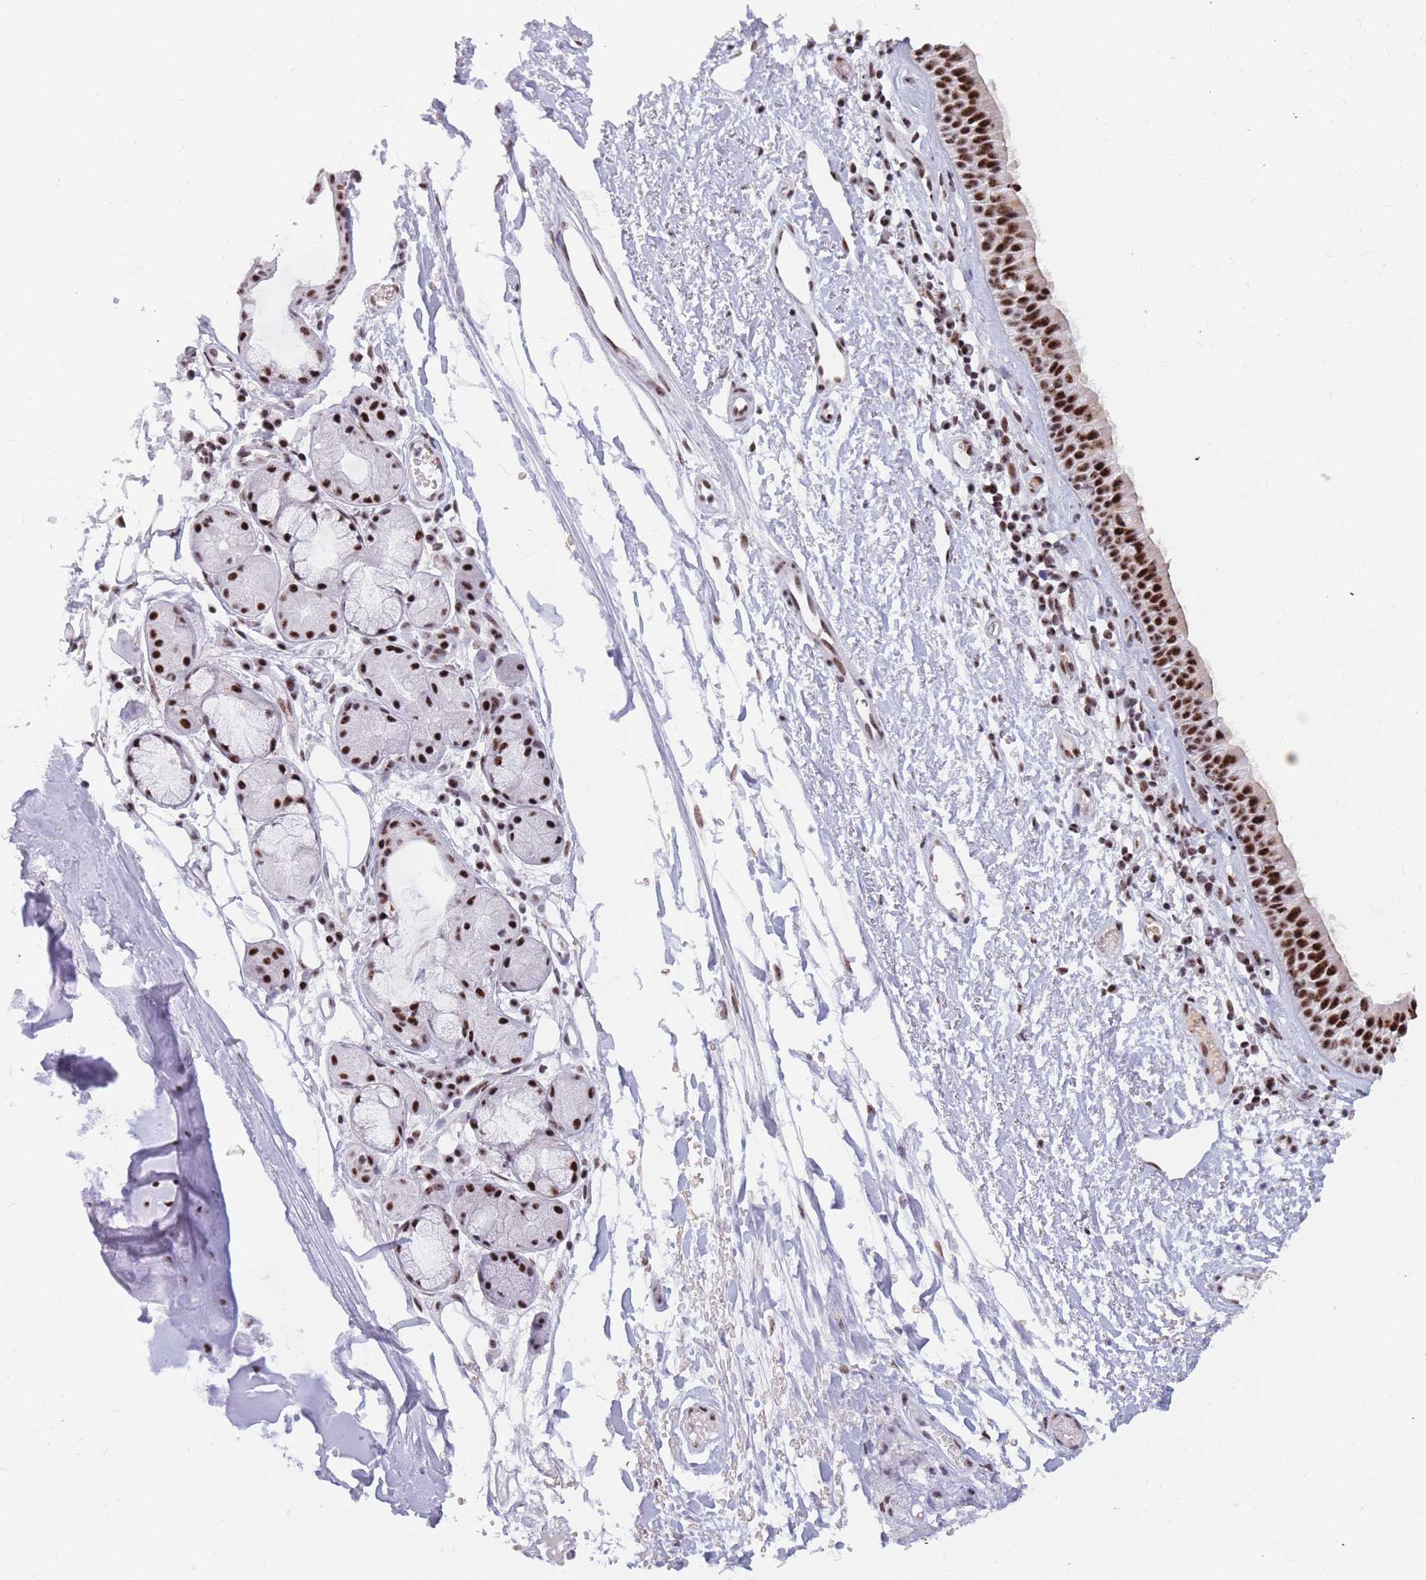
{"staining": {"intensity": "strong", "quantity": ">75%", "location": "nuclear"}, "tissue": "nasopharynx", "cell_type": "Respiratory epithelial cells", "image_type": "normal", "snomed": [{"axis": "morphology", "description": "Normal tissue, NOS"}, {"axis": "topography", "description": "Cartilage tissue"}, {"axis": "topography", "description": "Nasopharynx"}], "caption": "Immunohistochemical staining of benign nasopharynx shows strong nuclear protein expression in about >75% of respiratory epithelial cells.", "gene": "TMEM35B", "patient": {"sex": "male", "age": 56}}